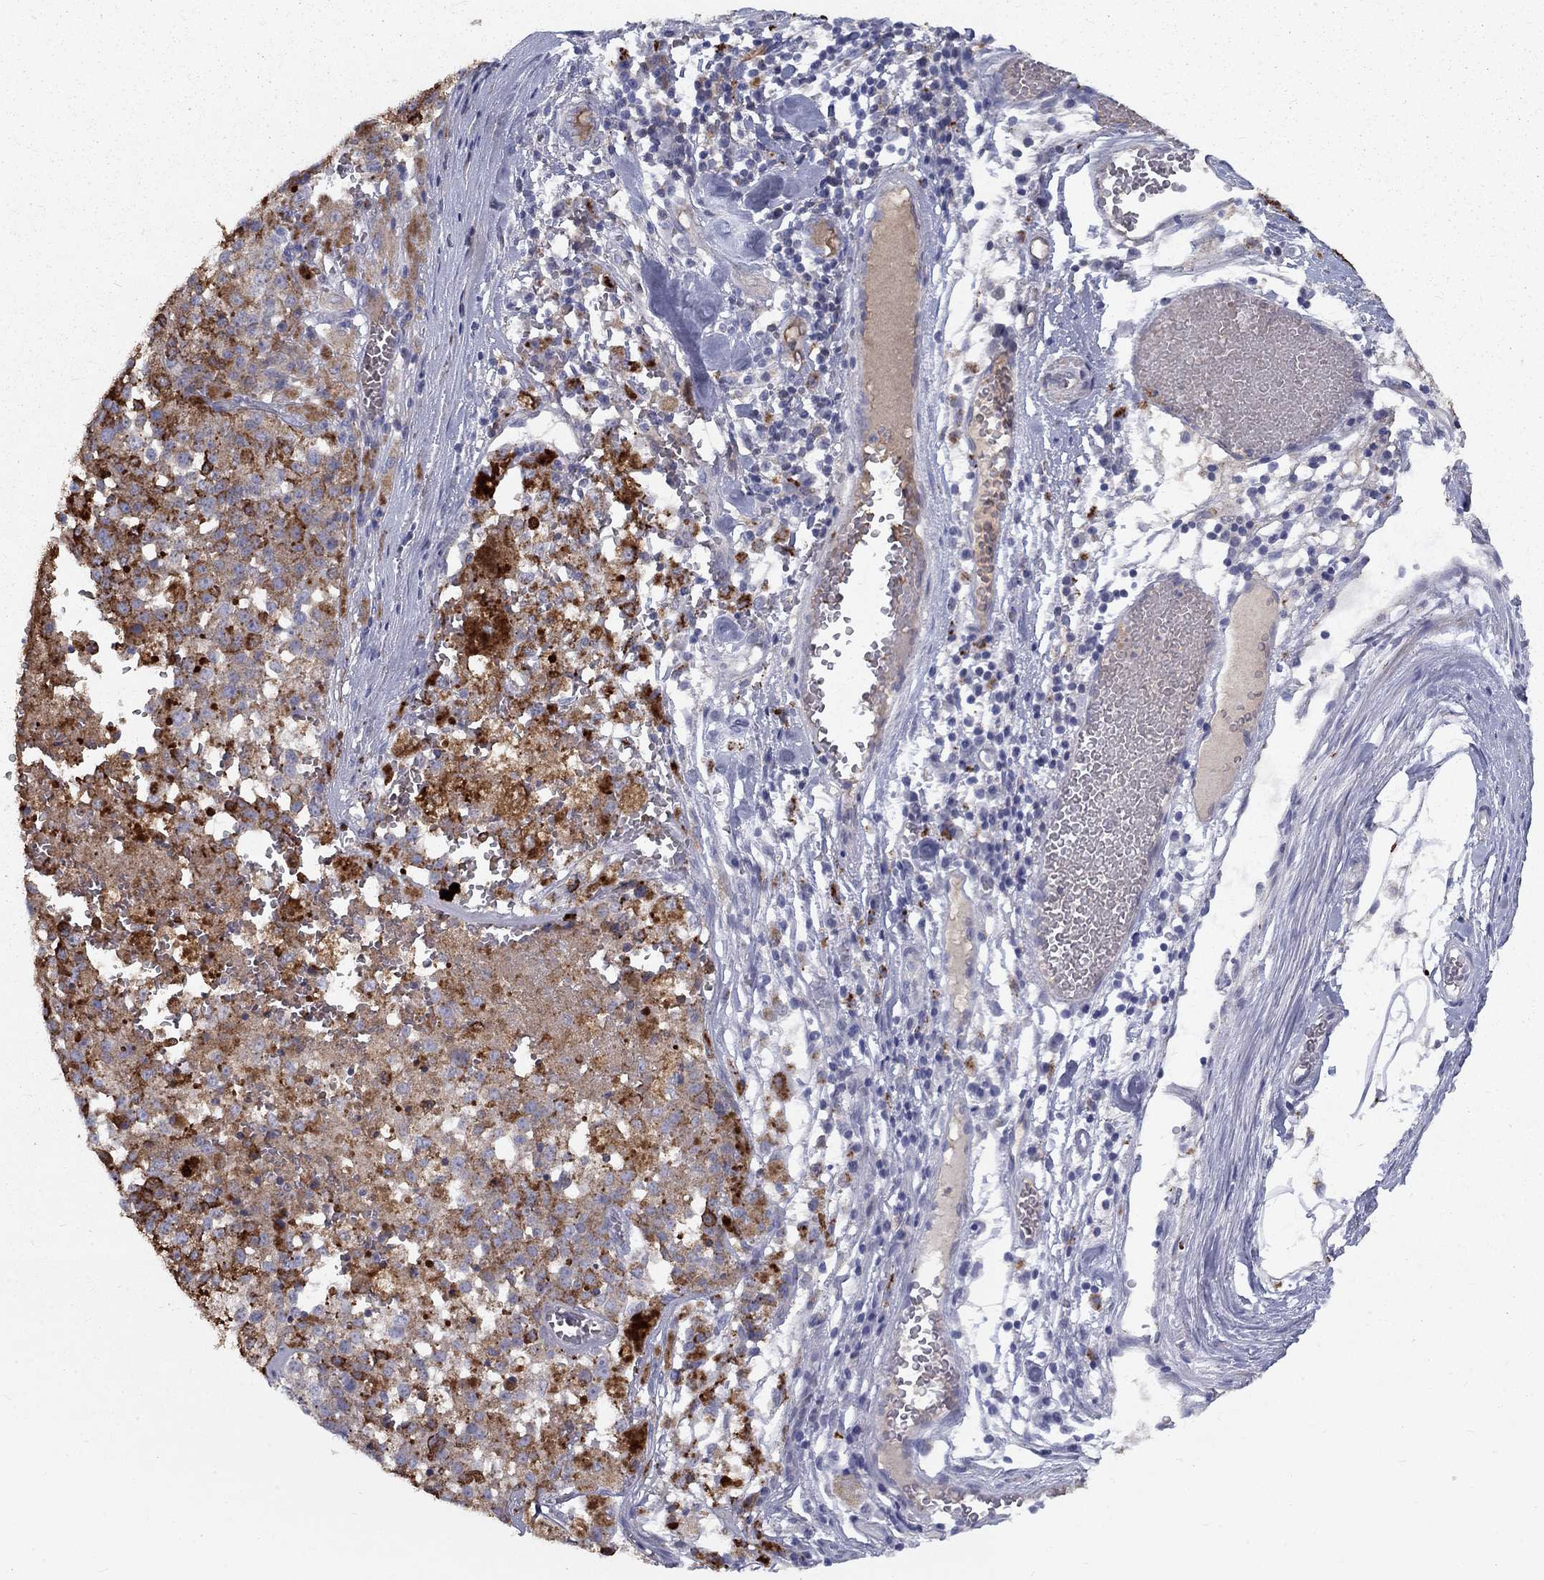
{"staining": {"intensity": "strong", "quantity": "25%-75%", "location": "cytoplasmic/membranous"}, "tissue": "melanoma", "cell_type": "Tumor cells", "image_type": "cancer", "snomed": [{"axis": "morphology", "description": "Malignant melanoma, Metastatic site"}, {"axis": "topography", "description": "Lymph node"}], "caption": "Protein staining of malignant melanoma (metastatic site) tissue displays strong cytoplasmic/membranous staining in about 25%-75% of tumor cells.", "gene": "EPDR1", "patient": {"sex": "female", "age": 64}}